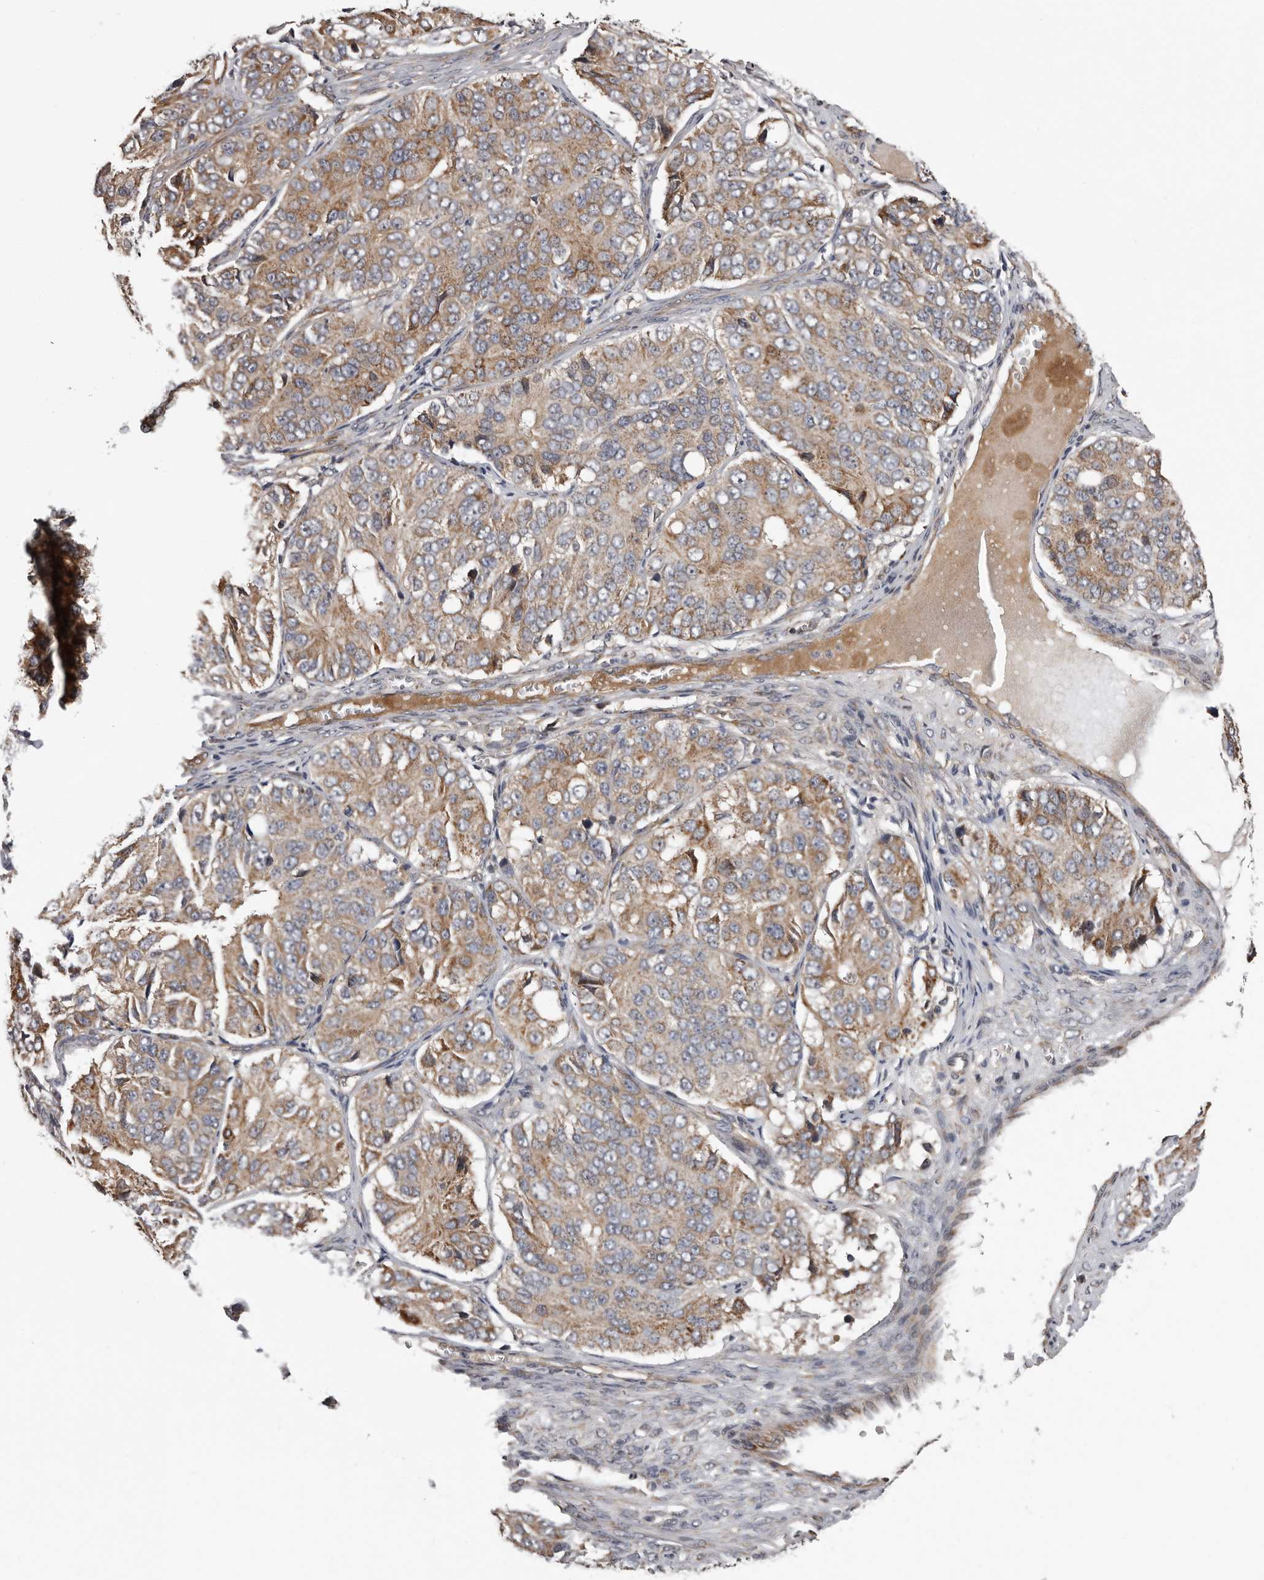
{"staining": {"intensity": "moderate", "quantity": ">75%", "location": "cytoplasmic/membranous"}, "tissue": "ovarian cancer", "cell_type": "Tumor cells", "image_type": "cancer", "snomed": [{"axis": "morphology", "description": "Carcinoma, endometroid"}, {"axis": "topography", "description": "Ovary"}], "caption": "This image demonstrates IHC staining of ovarian cancer, with medium moderate cytoplasmic/membranous positivity in approximately >75% of tumor cells.", "gene": "VPS37A", "patient": {"sex": "female", "age": 51}}